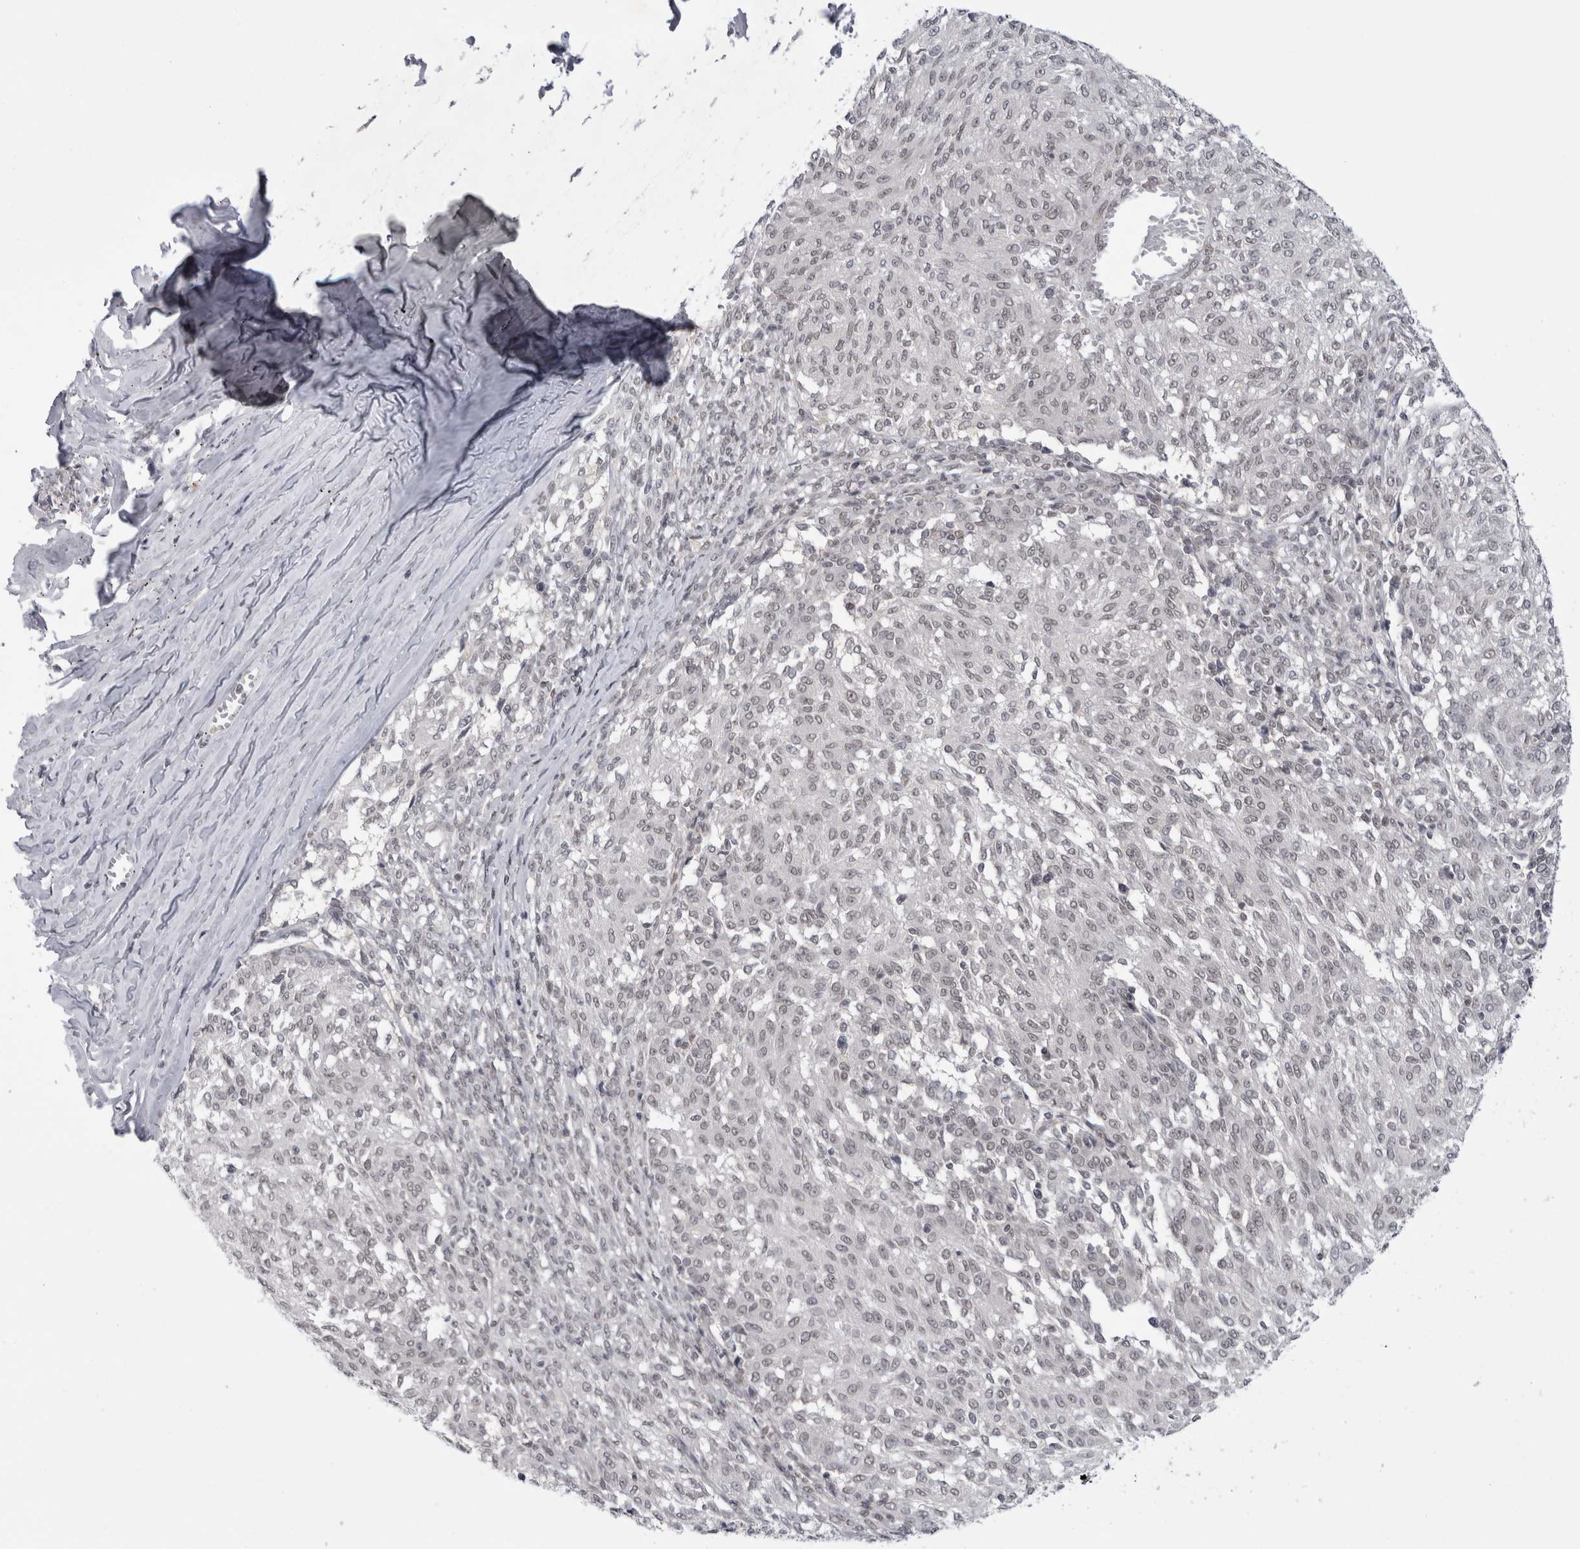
{"staining": {"intensity": "negative", "quantity": "none", "location": "none"}, "tissue": "melanoma", "cell_type": "Tumor cells", "image_type": "cancer", "snomed": [{"axis": "morphology", "description": "Malignant melanoma, NOS"}, {"axis": "topography", "description": "Skin"}], "caption": "Tumor cells show no significant protein staining in malignant melanoma. Nuclei are stained in blue.", "gene": "PSMB2", "patient": {"sex": "female", "age": 72}}